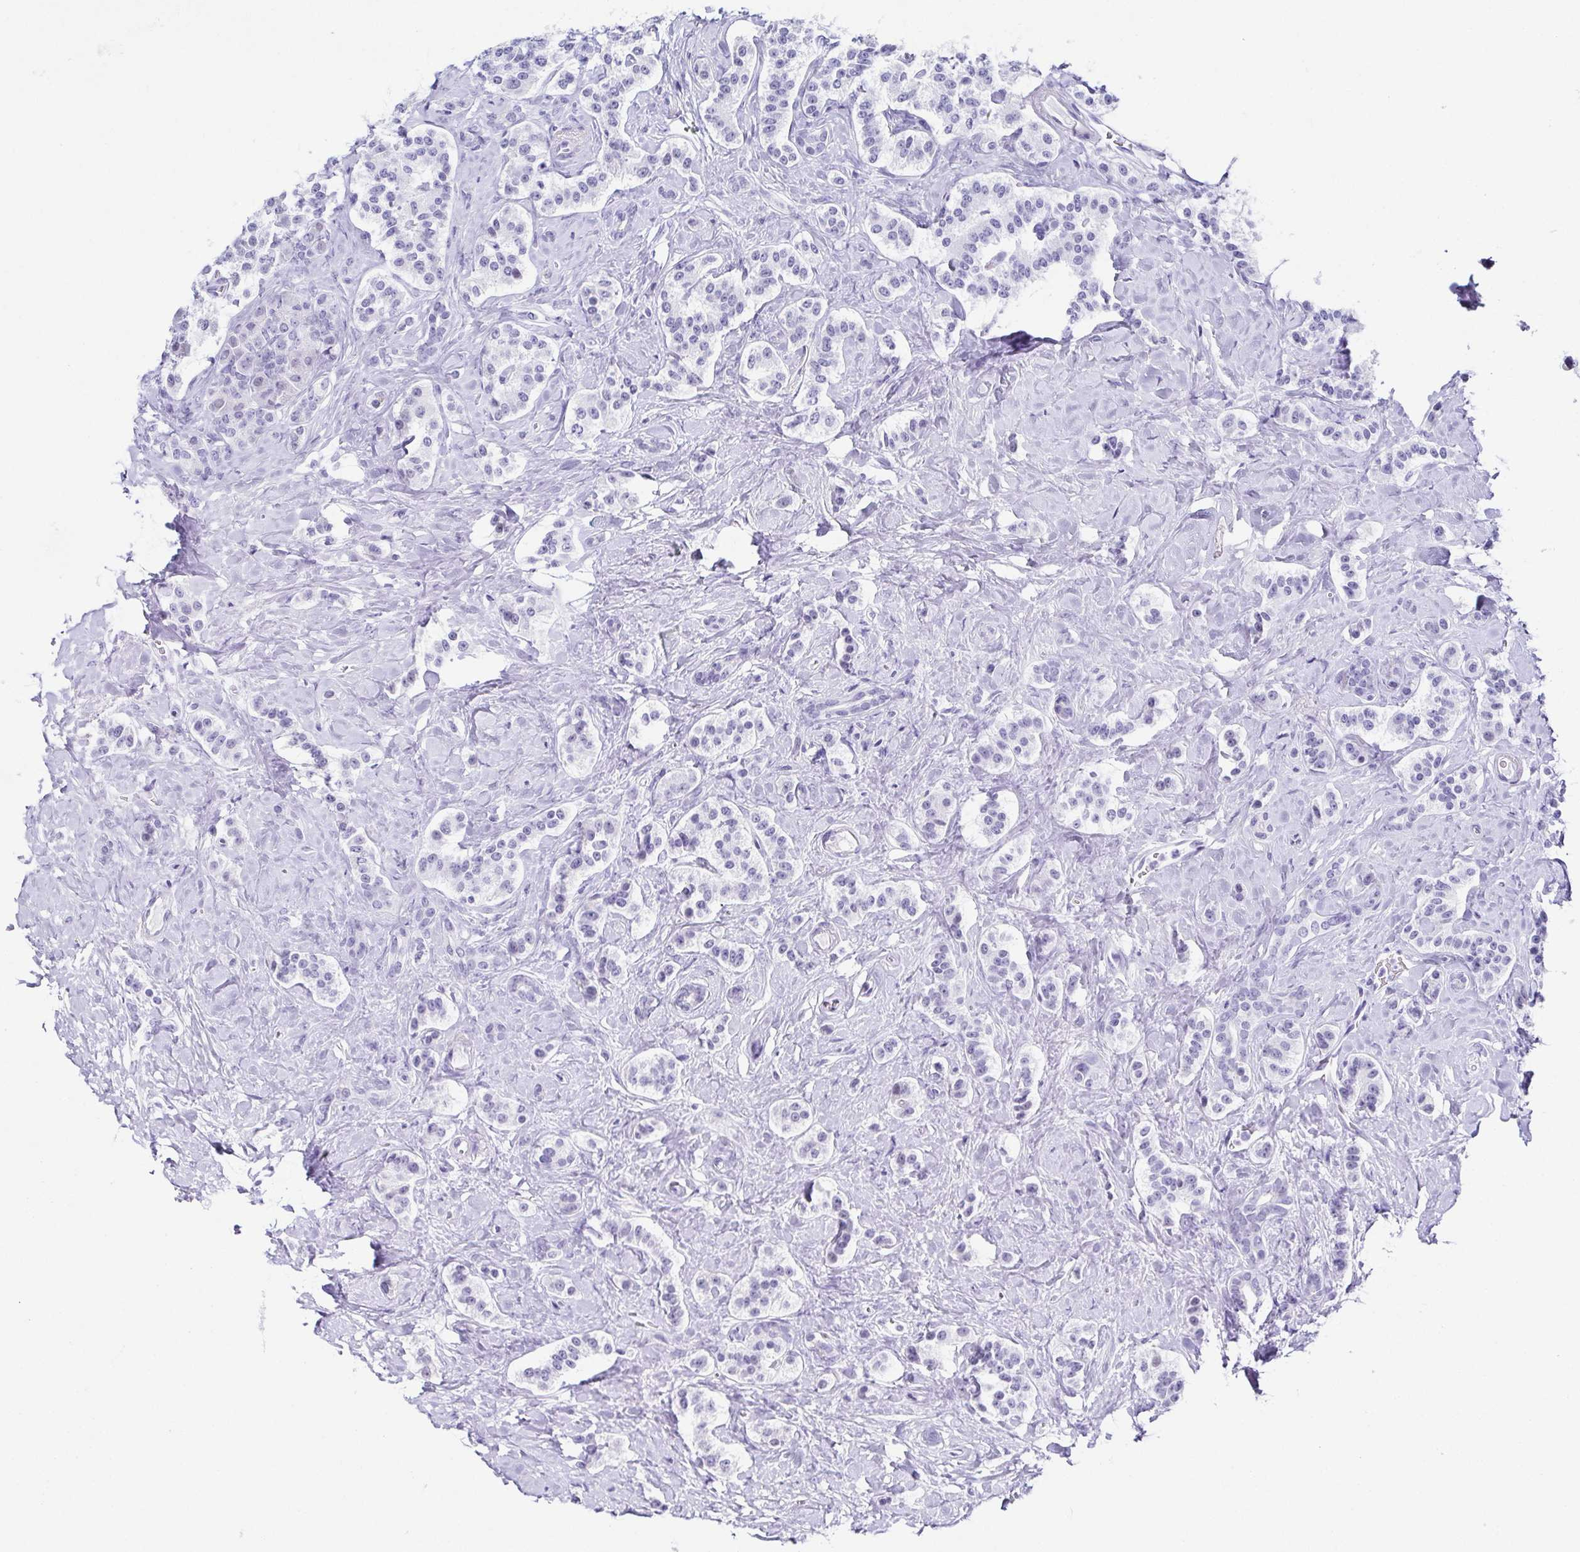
{"staining": {"intensity": "negative", "quantity": "none", "location": "none"}, "tissue": "carcinoid", "cell_type": "Tumor cells", "image_type": "cancer", "snomed": [{"axis": "morphology", "description": "Normal tissue, NOS"}, {"axis": "morphology", "description": "Carcinoid, malignant, NOS"}, {"axis": "topography", "description": "Pancreas"}], "caption": "Tumor cells are negative for protein expression in human carcinoid.", "gene": "ESX1", "patient": {"sex": "male", "age": 36}}